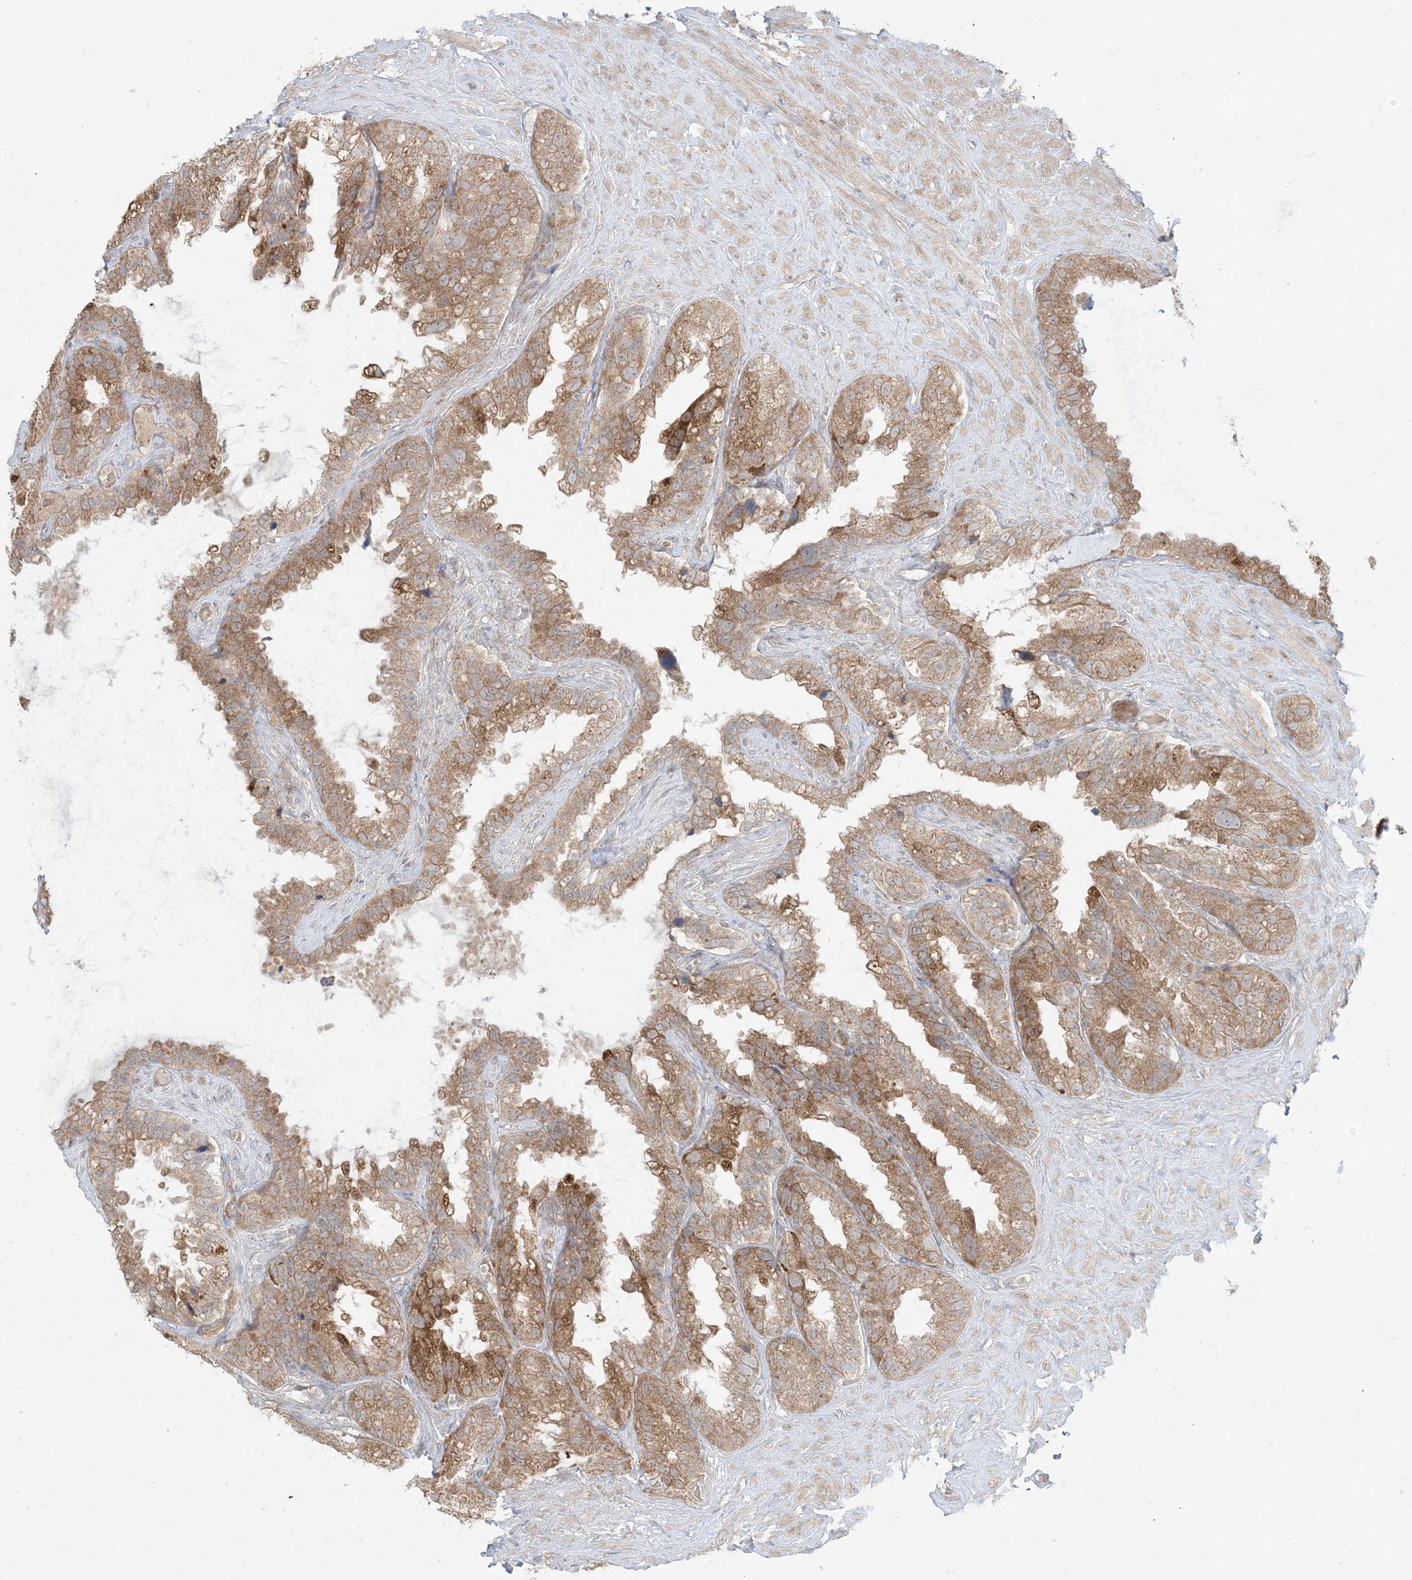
{"staining": {"intensity": "moderate", "quantity": ">75%", "location": "cytoplasmic/membranous"}, "tissue": "seminal vesicle", "cell_type": "Glandular cells", "image_type": "normal", "snomed": [{"axis": "morphology", "description": "Normal tissue, NOS"}, {"axis": "topography", "description": "Seminal veicle"}], "caption": "Immunohistochemical staining of unremarkable seminal vesicle displays moderate cytoplasmic/membranous protein expression in approximately >75% of glandular cells.", "gene": "ODC1", "patient": {"sex": "male", "age": 80}}